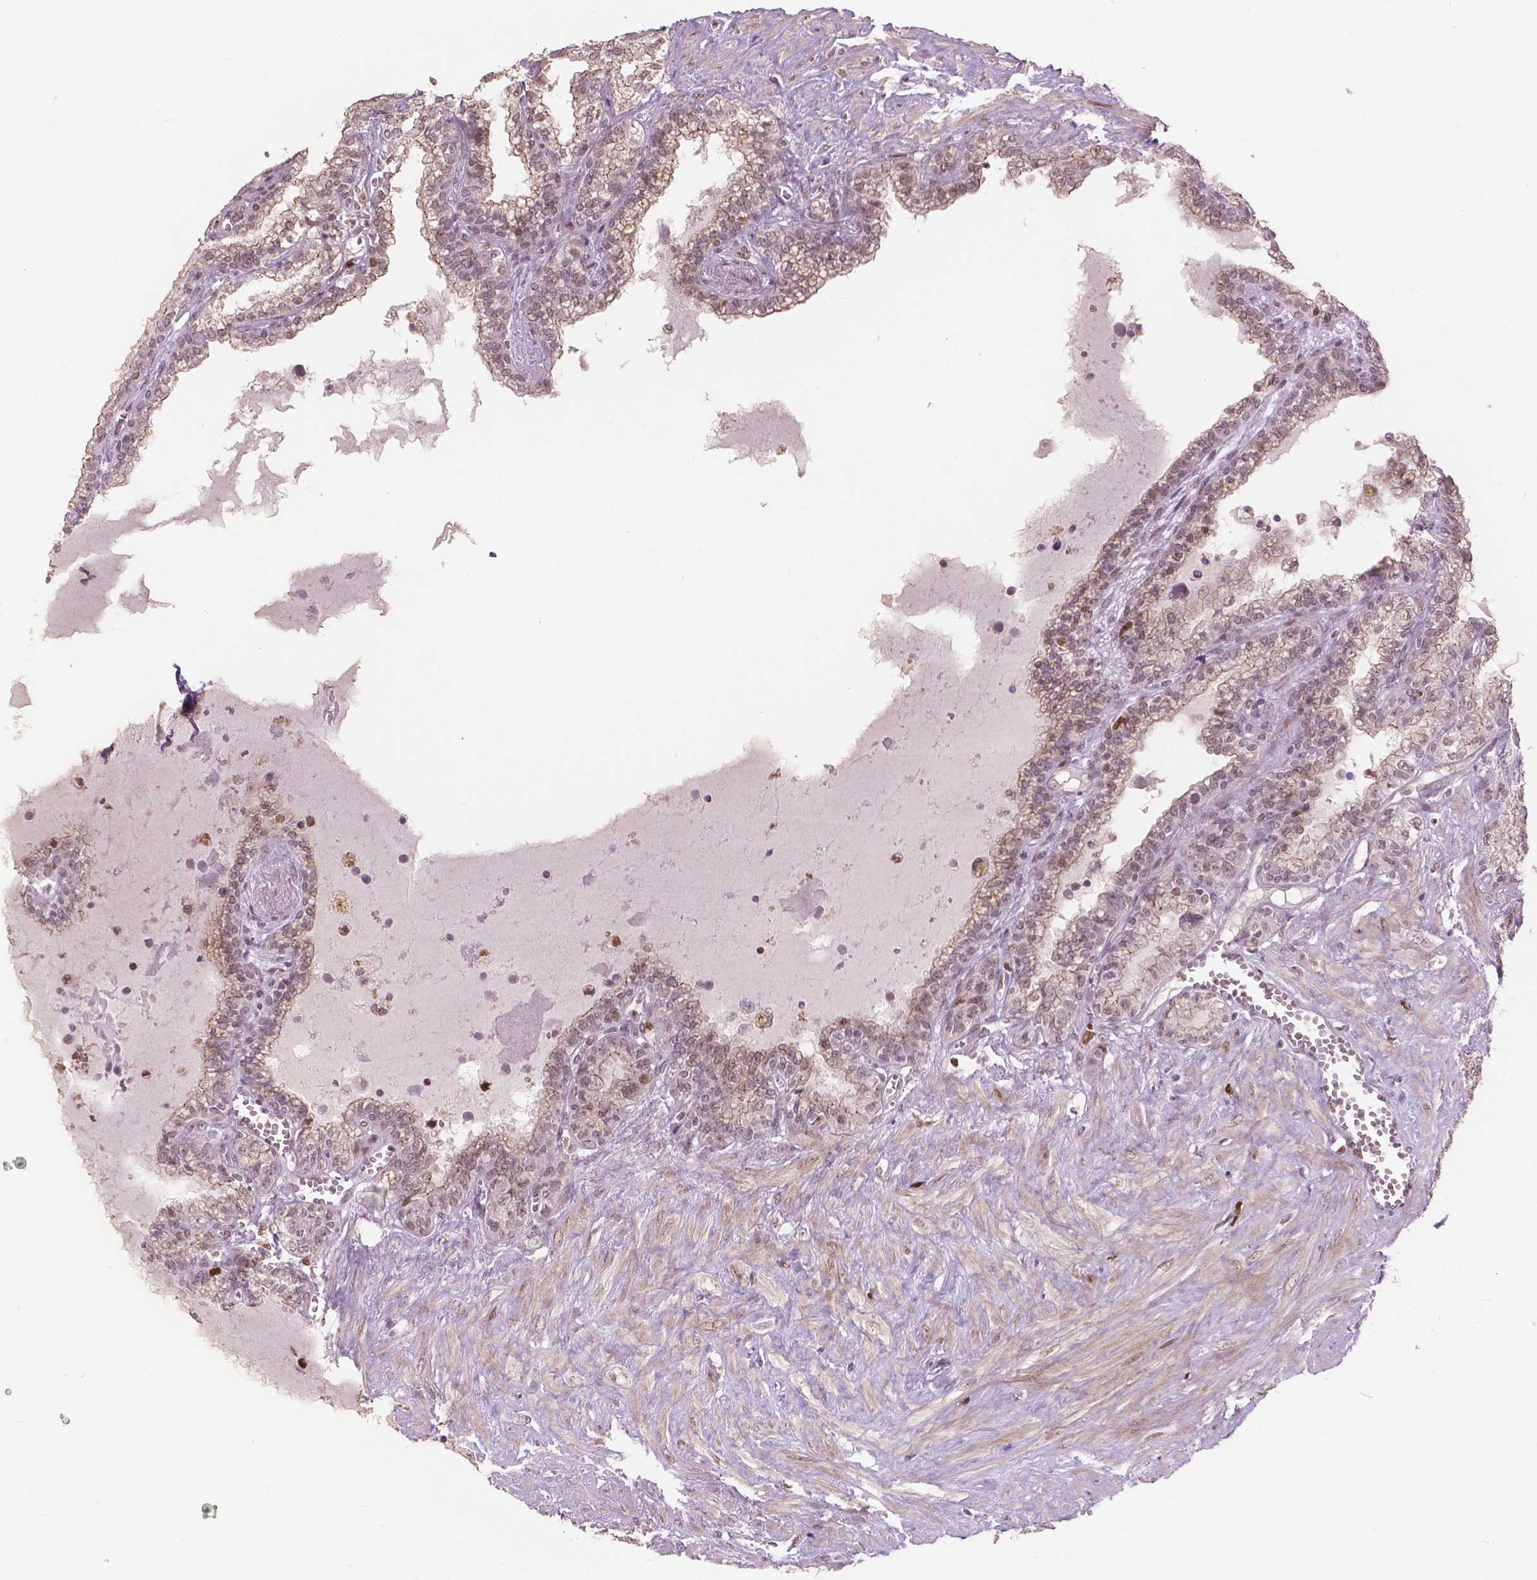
{"staining": {"intensity": "moderate", "quantity": "<25%", "location": "cytoplasmic/membranous,nuclear"}, "tissue": "seminal vesicle", "cell_type": "Glandular cells", "image_type": "normal", "snomed": [{"axis": "morphology", "description": "Normal tissue, NOS"}, {"axis": "morphology", "description": "Urothelial carcinoma, NOS"}, {"axis": "topography", "description": "Urinary bladder"}, {"axis": "topography", "description": "Seminal veicle"}], "caption": "High-magnification brightfield microscopy of unremarkable seminal vesicle stained with DAB (brown) and counterstained with hematoxylin (blue). glandular cells exhibit moderate cytoplasmic/membranous,nuclear expression is appreciated in approximately<25% of cells. (DAB (3,3'-diaminobenzidine) IHC, brown staining for protein, blue staining for nuclei).", "gene": "NSD2", "patient": {"sex": "male", "age": 76}}